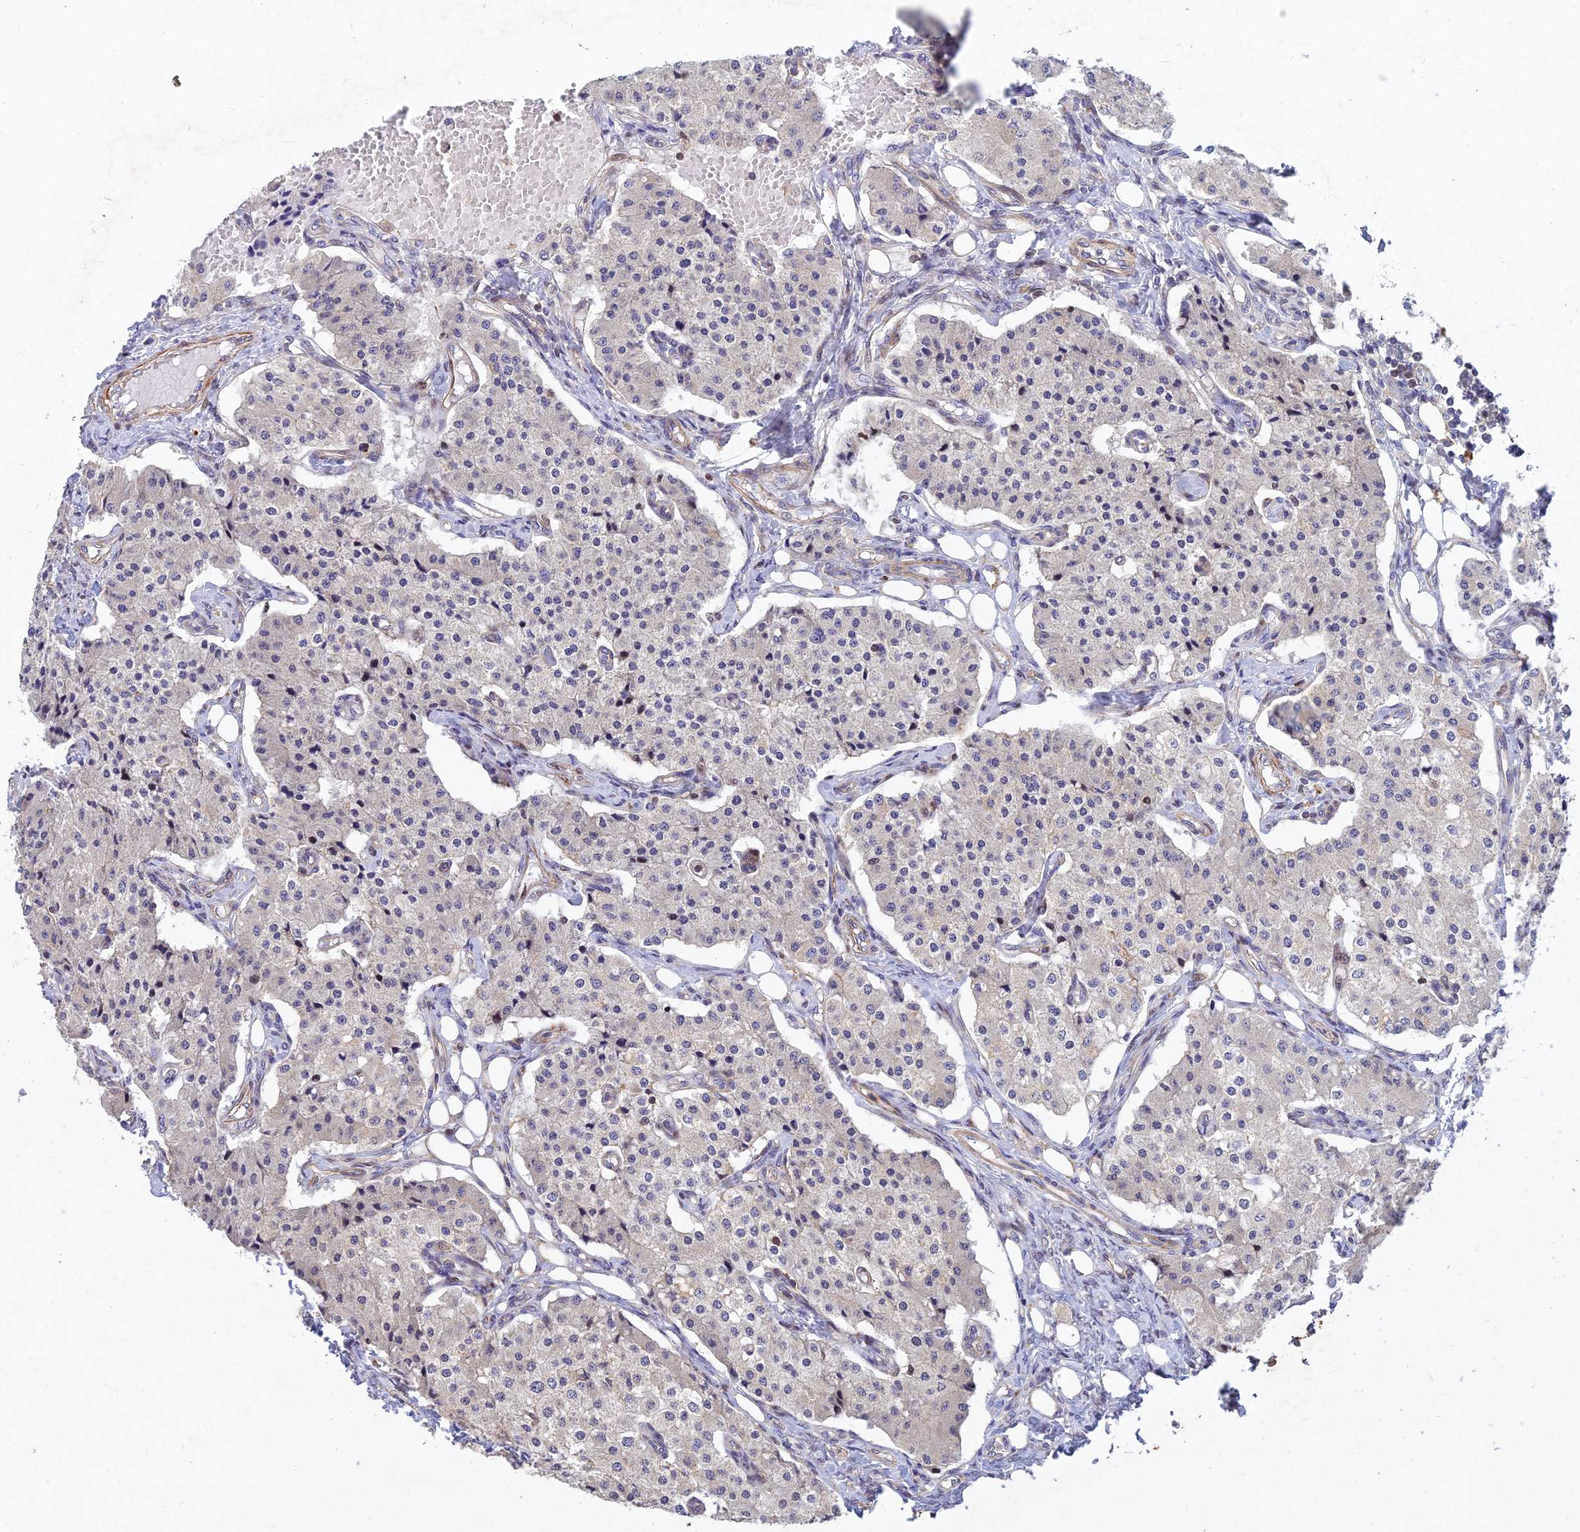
{"staining": {"intensity": "negative", "quantity": "none", "location": "none"}, "tissue": "carcinoid", "cell_type": "Tumor cells", "image_type": "cancer", "snomed": [{"axis": "morphology", "description": "Carcinoid, malignant, NOS"}, {"axis": "topography", "description": "Colon"}], "caption": "An image of human carcinoid is negative for staining in tumor cells.", "gene": "RELCH", "patient": {"sex": "female", "age": 52}}